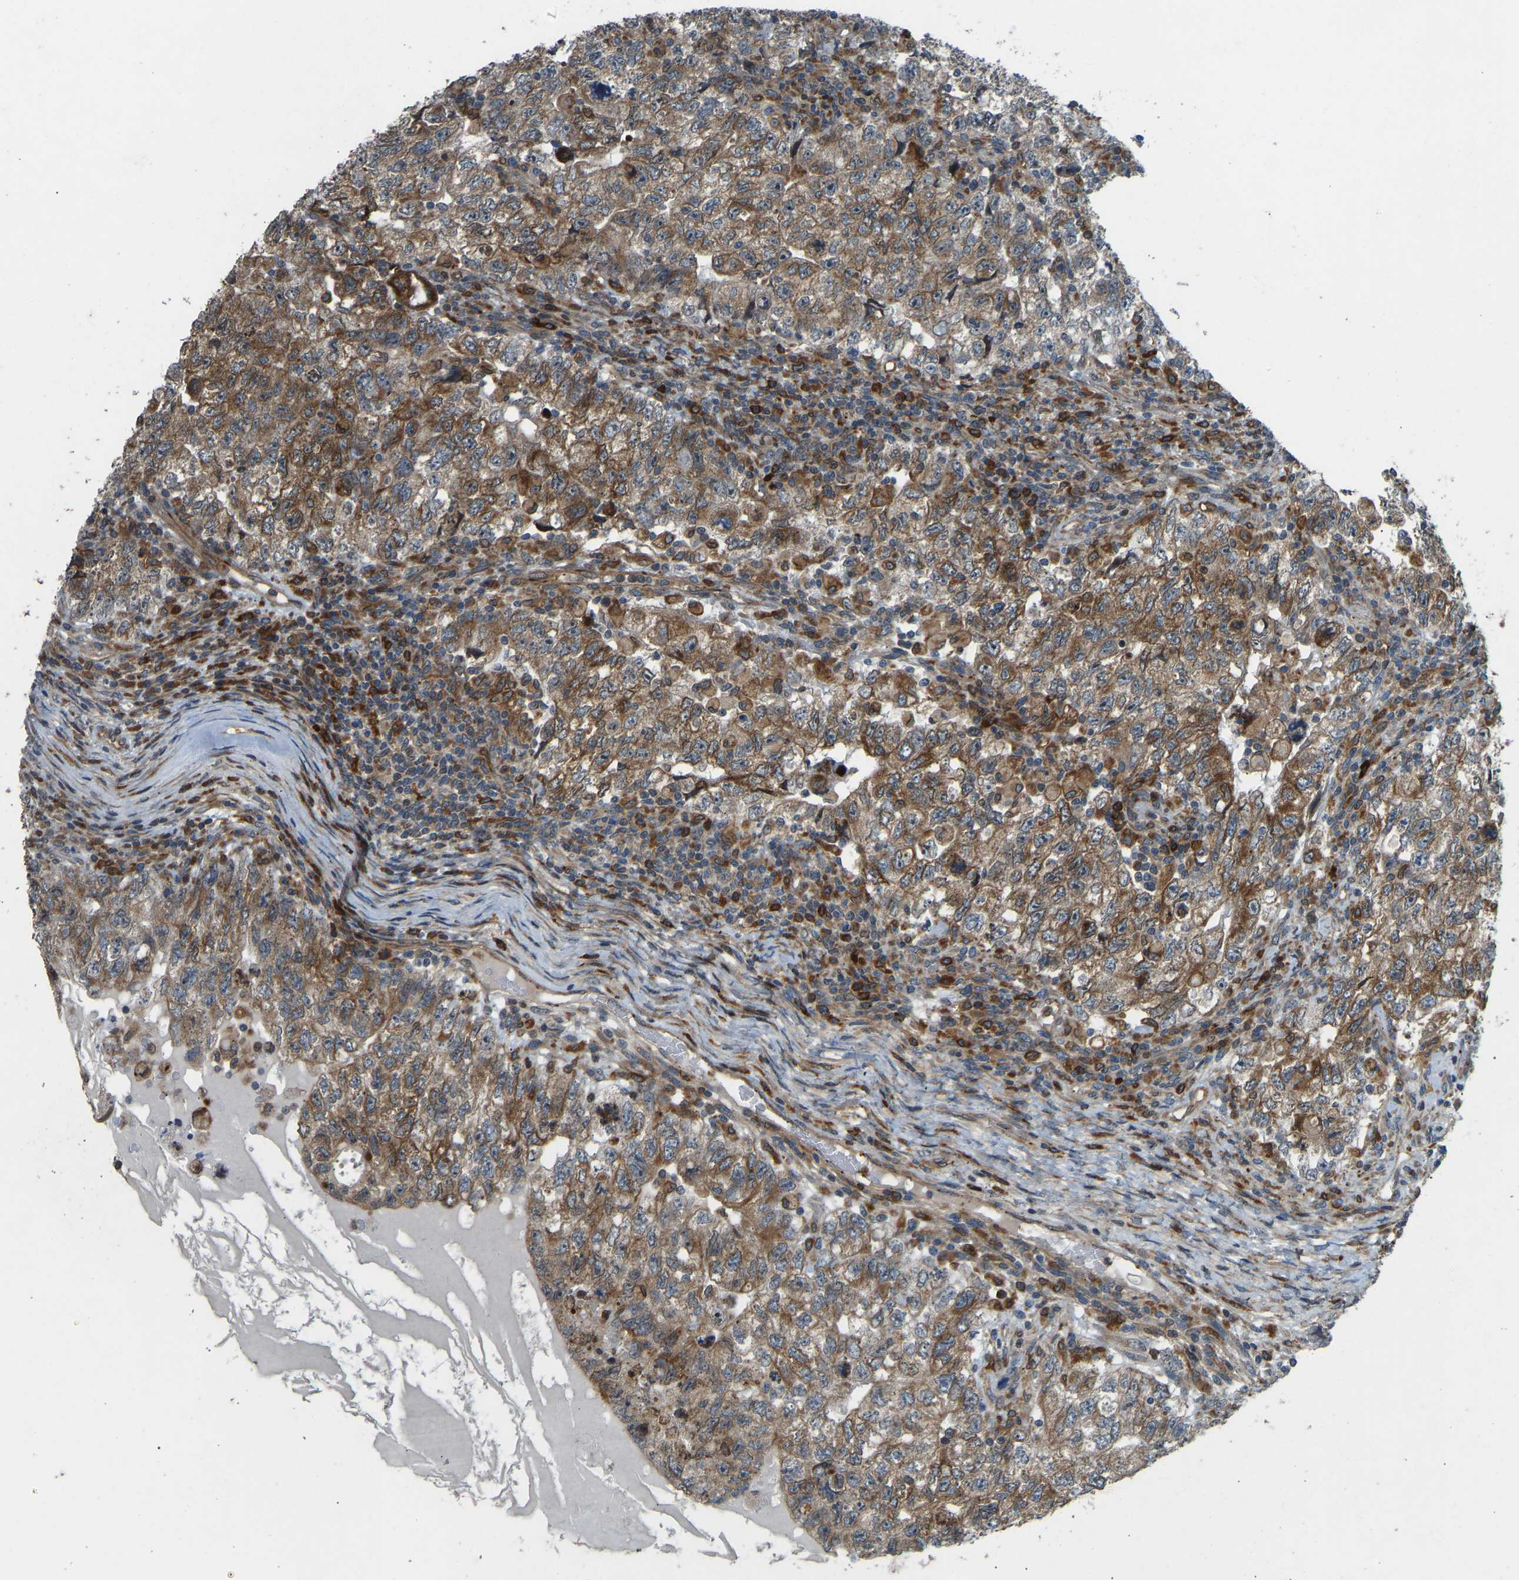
{"staining": {"intensity": "moderate", "quantity": ">75%", "location": "cytoplasmic/membranous"}, "tissue": "testis cancer", "cell_type": "Tumor cells", "image_type": "cancer", "snomed": [{"axis": "morphology", "description": "Carcinoma, Embryonal, NOS"}, {"axis": "topography", "description": "Testis"}], "caption": "Testis embryonal carcinoma tissue reveals moderate cytoplasmic/membranous staining in about >75% of tumor cells, visualized by immunohistochemistry.", "gene": "OS9", "patient": {"sex": "male", "age": 36}}